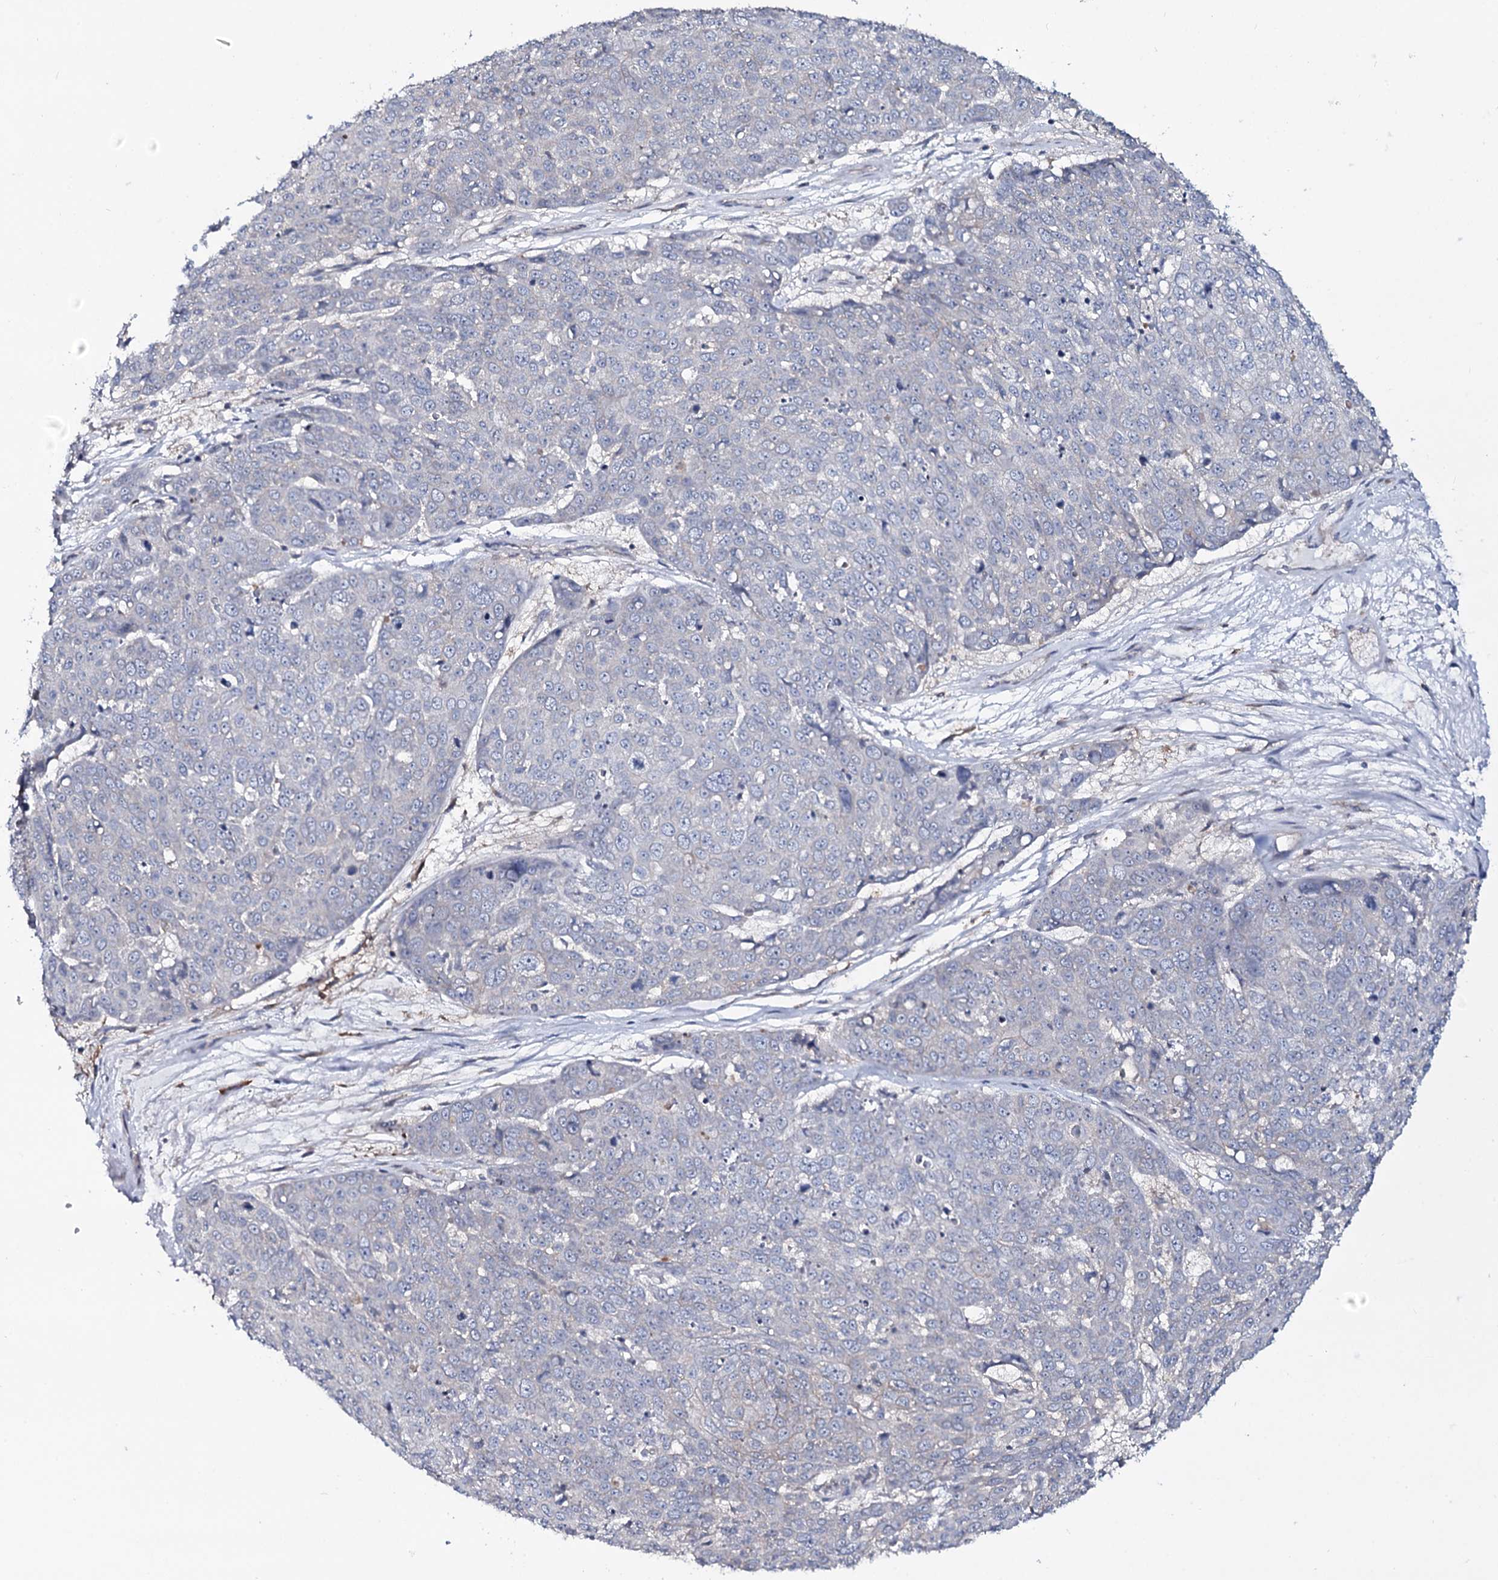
{"staining": {"intensity": "negative", "quantity": "none", "location": "none"}, "tissue": "skin cancer", "cell_type": "Tumor cells", "image_type": "cancer", "snomed": [{"axis": "morphology", "description": "Squamous cell carcinoma, NOS"}, {"axis": "topography", "description": "Skin"}], "caption": "DAB (3,3'-diaminobenzidine) immunohistochemical staining of human squamous cell carcinoma (skin) displays no significant positivity in tumor cells.", "gene": "SNAP23", "patient": {"sex": "male", "age": 71}}